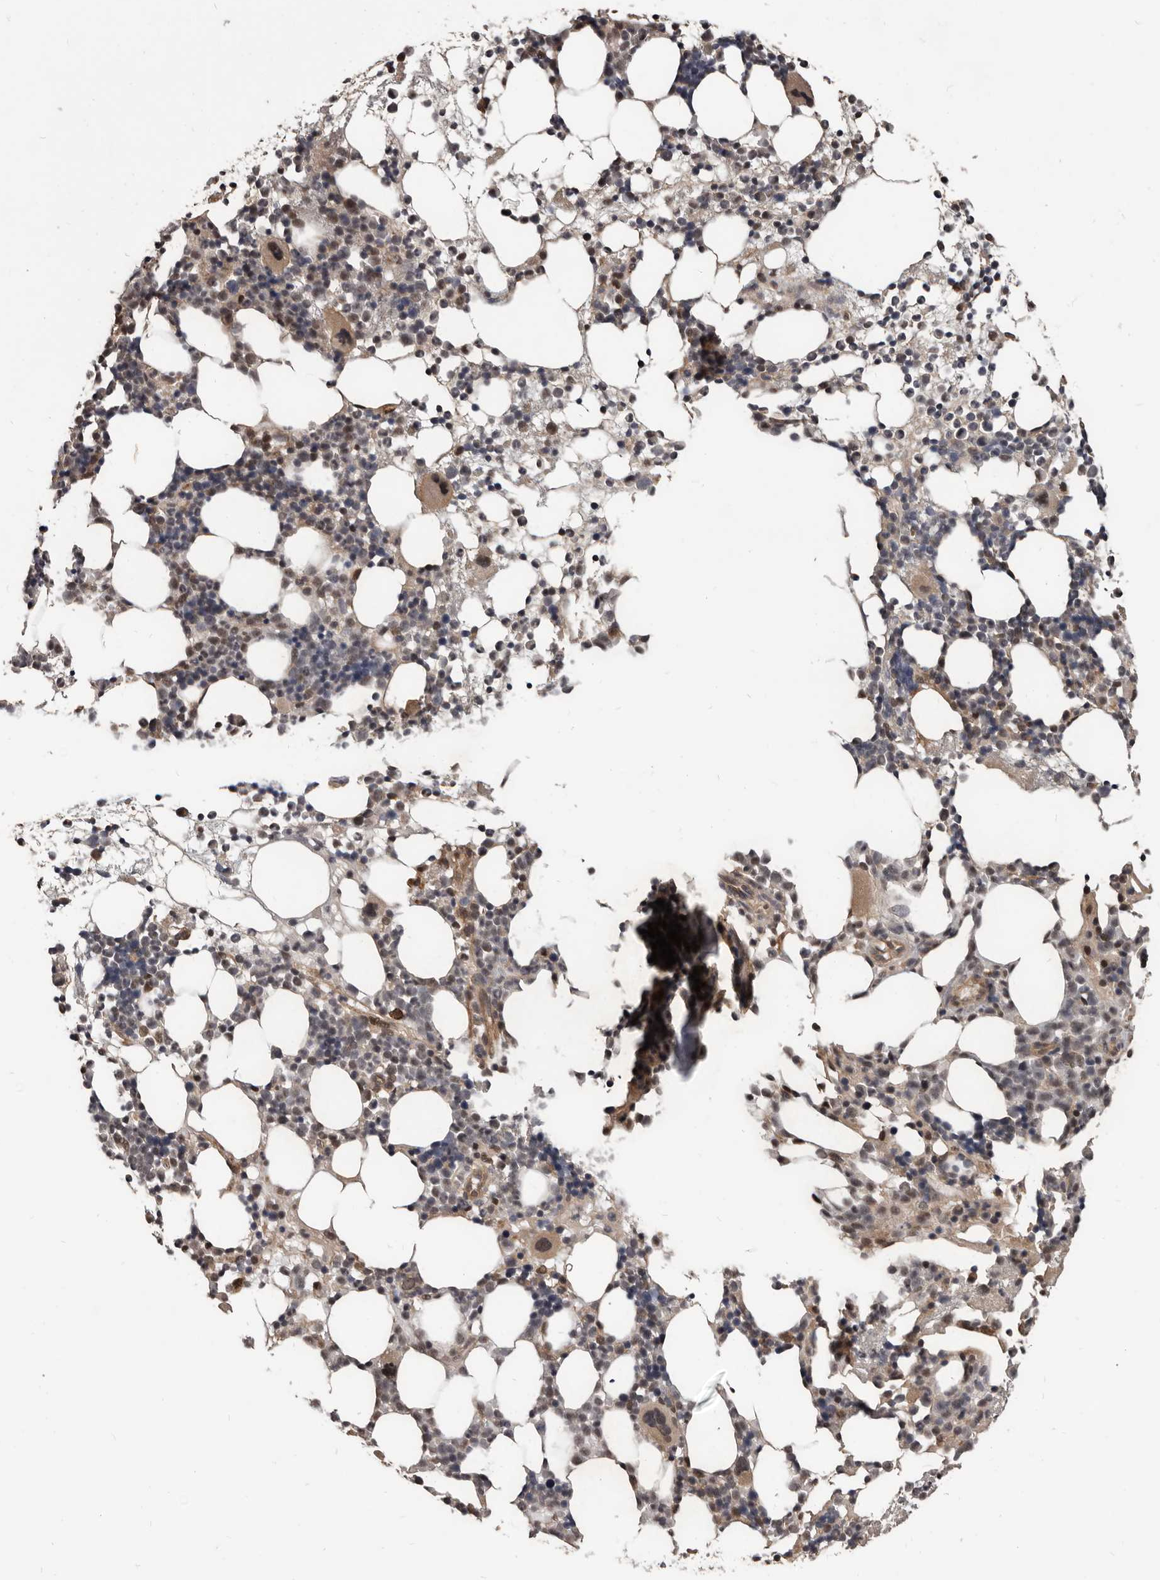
{"staining": {"intensity": "weak", "quantity": "25%-75%", "location": "nuclear"}, "tissue": "bone marrow", "cell_type": "Hematopoietic cells", "image_type": "normal", "snomed": [{"axis": "morphology", "description": "Normal tissue, NOS"}, {"axis": "topography", "description": "Bone marrow"}], "caption": "A histopathology image of bone marrow stained for a protein exhibits weak nuclear brown staining in hematopoietic cells. Immunohistochemistry stains the protein of interest in brown and the nuclei are stained blue.", "gene": "AHR", "patient": {"sex": "female", "age": 57}}